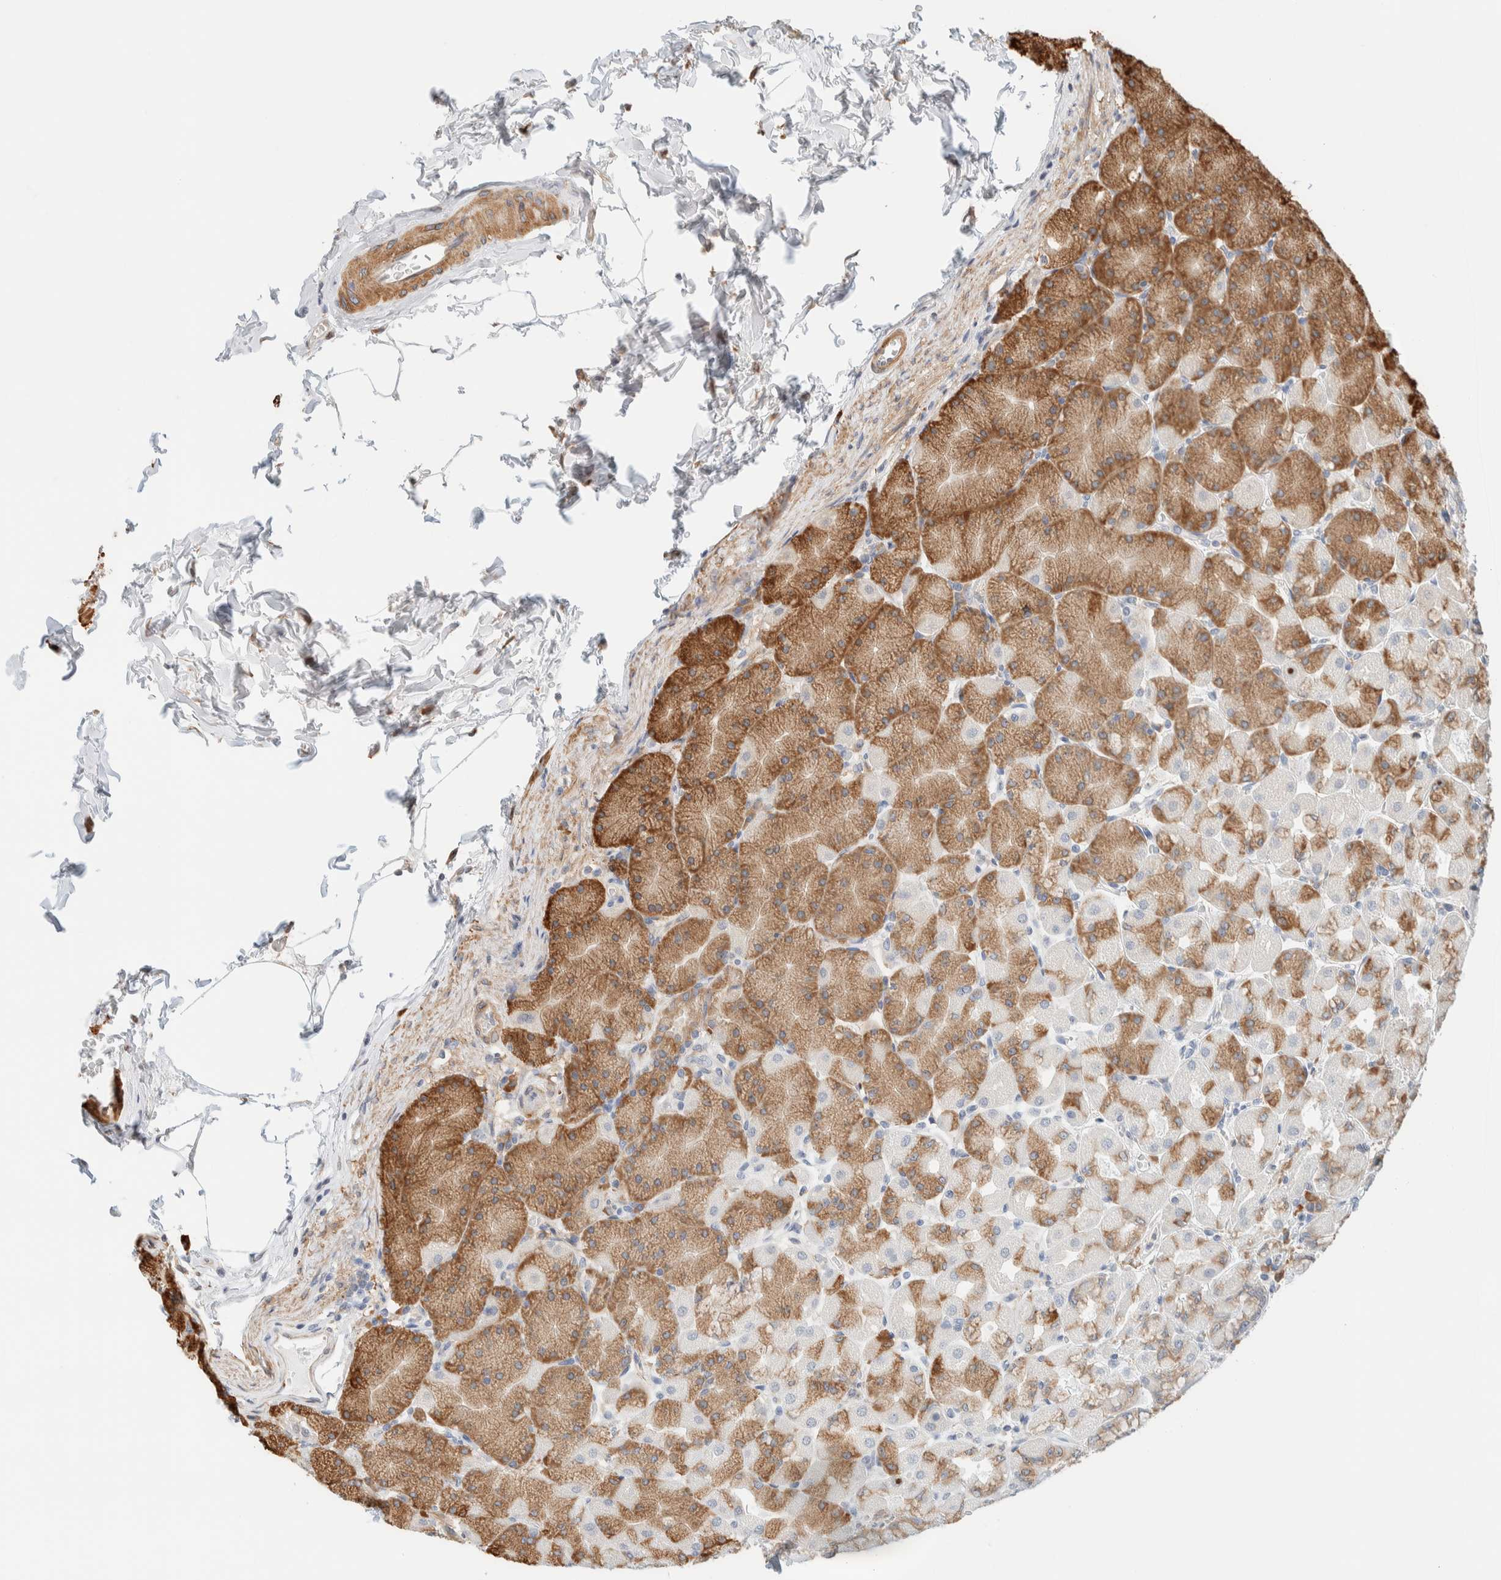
{"staining": {"intensity": "moderate", "quantity": ">75%", "location": "cytoplasmic/membranous"}, "tissue": "stomach", "cell_type": "Glandular cells", "image_type": "normal", "snomed": [{"axis": "morphology", "description": "Normal tissue, NOS"}, {"axis": "topography", "description": "Stomach, upper"}], "caption": "A brown stain highlights moderate cytoplasmic/membranous staining of a protein in glandular cells of normal human stomach. (DAB (3,3'-diaminobenzidine) IHC with brightfield microscopy, high magnification).", "gene": "INTS1", "patient": {"sex": "female", "age": 56}}